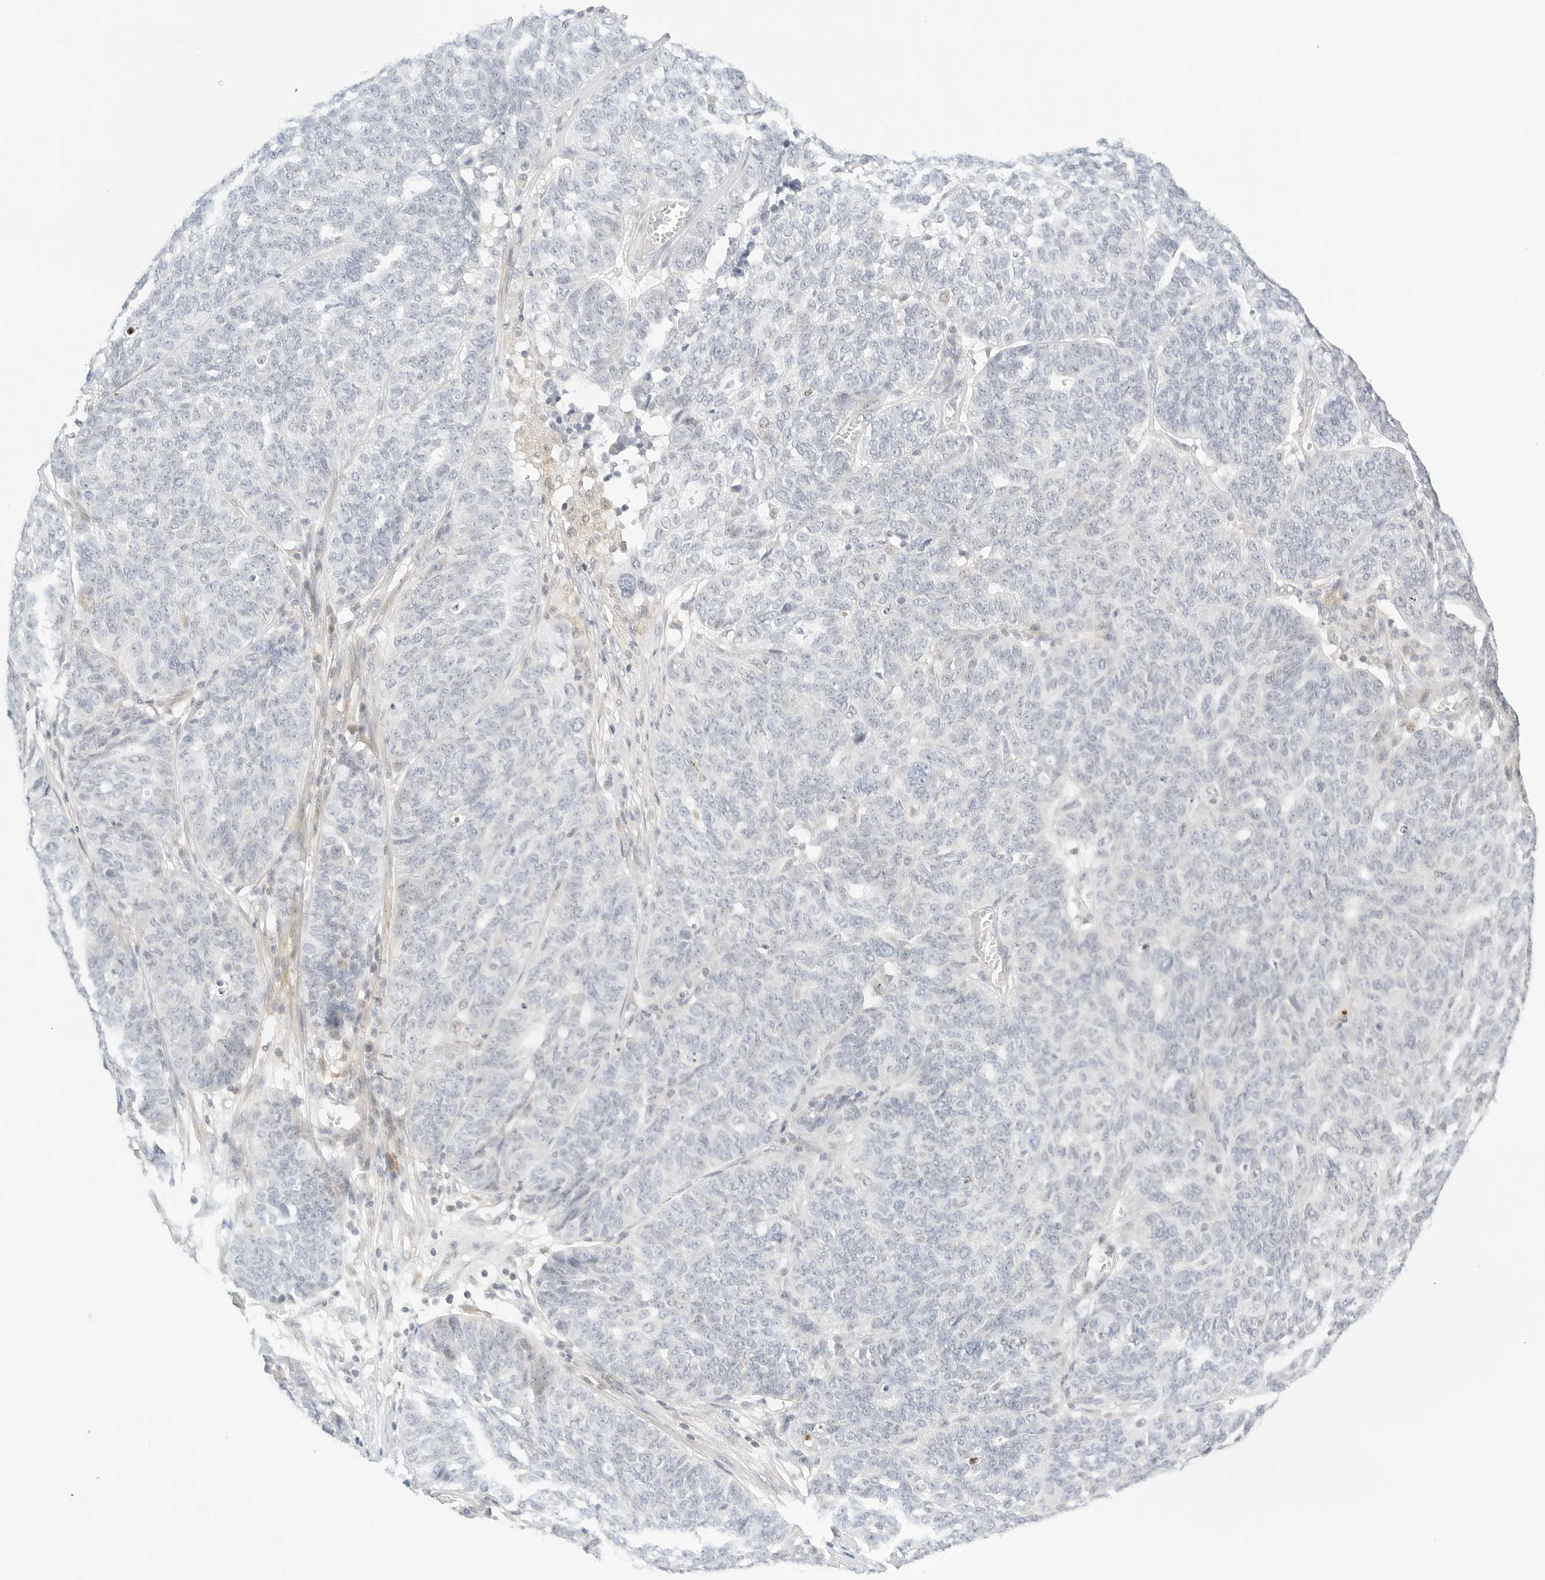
{"staining": {"intensity": "negative", "quantity": "none", "location": "none"}, "tissue": "ovarian cancer", "cell_type": "Tumor cells", "image_type": "cancer", "snomed": [{"axis": "morphology", "description": "Cystadenocarcinoma, serous, NOS"}, {"axis": "topography", "description": "Ovary"}], "caption": "Ovarian cancer (serous cystadenocarcinoma) was stained to show a protein in brown. There is no significant positivity in tumor cells. (DAB immunohistochemistry, high magnification).", "gene": "TEKT2", "patient": {"sex": "female", "age": 59}}